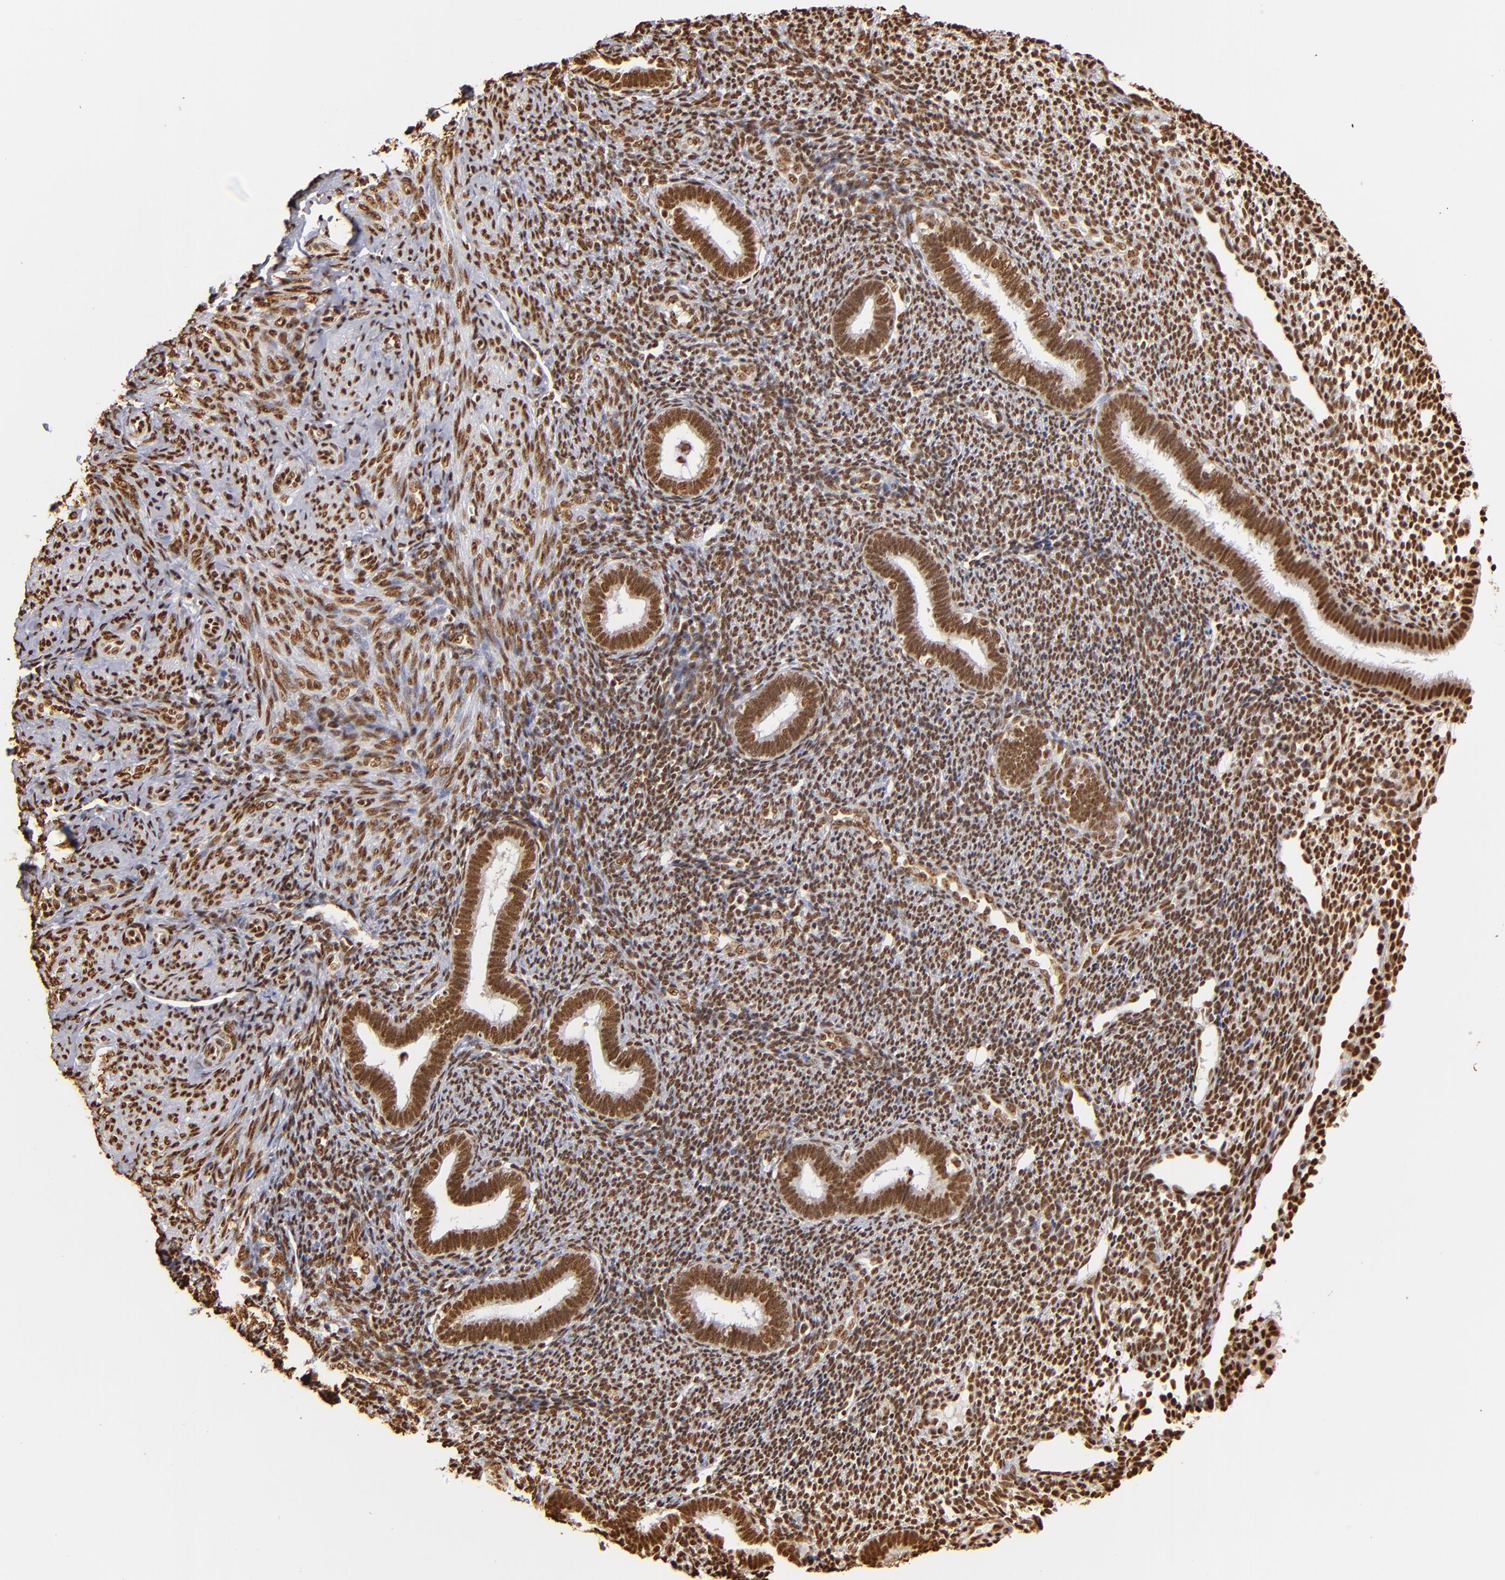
{"staining": {"intensity": "strong", "quantity": ">75%", "location": "nuclear"}, "tissue": "endometrium", "cell_type": "Cells in endometrial stroma", "image_type": "normal", "snomed": [{"axis": "morphology", "description": "Normal tissue, NOS"}, {"axis": "topography", "description": "Endometrium"}], "caption": "High-power microscopy captured an immunohistochemistry (IHC) micrograph of normal endometrium, revealing strong nuclear staining in approximately >75% of cells in endometrial stroma.", "gene": "ILF3", "patient": {"sex": "female", "age": 27}}